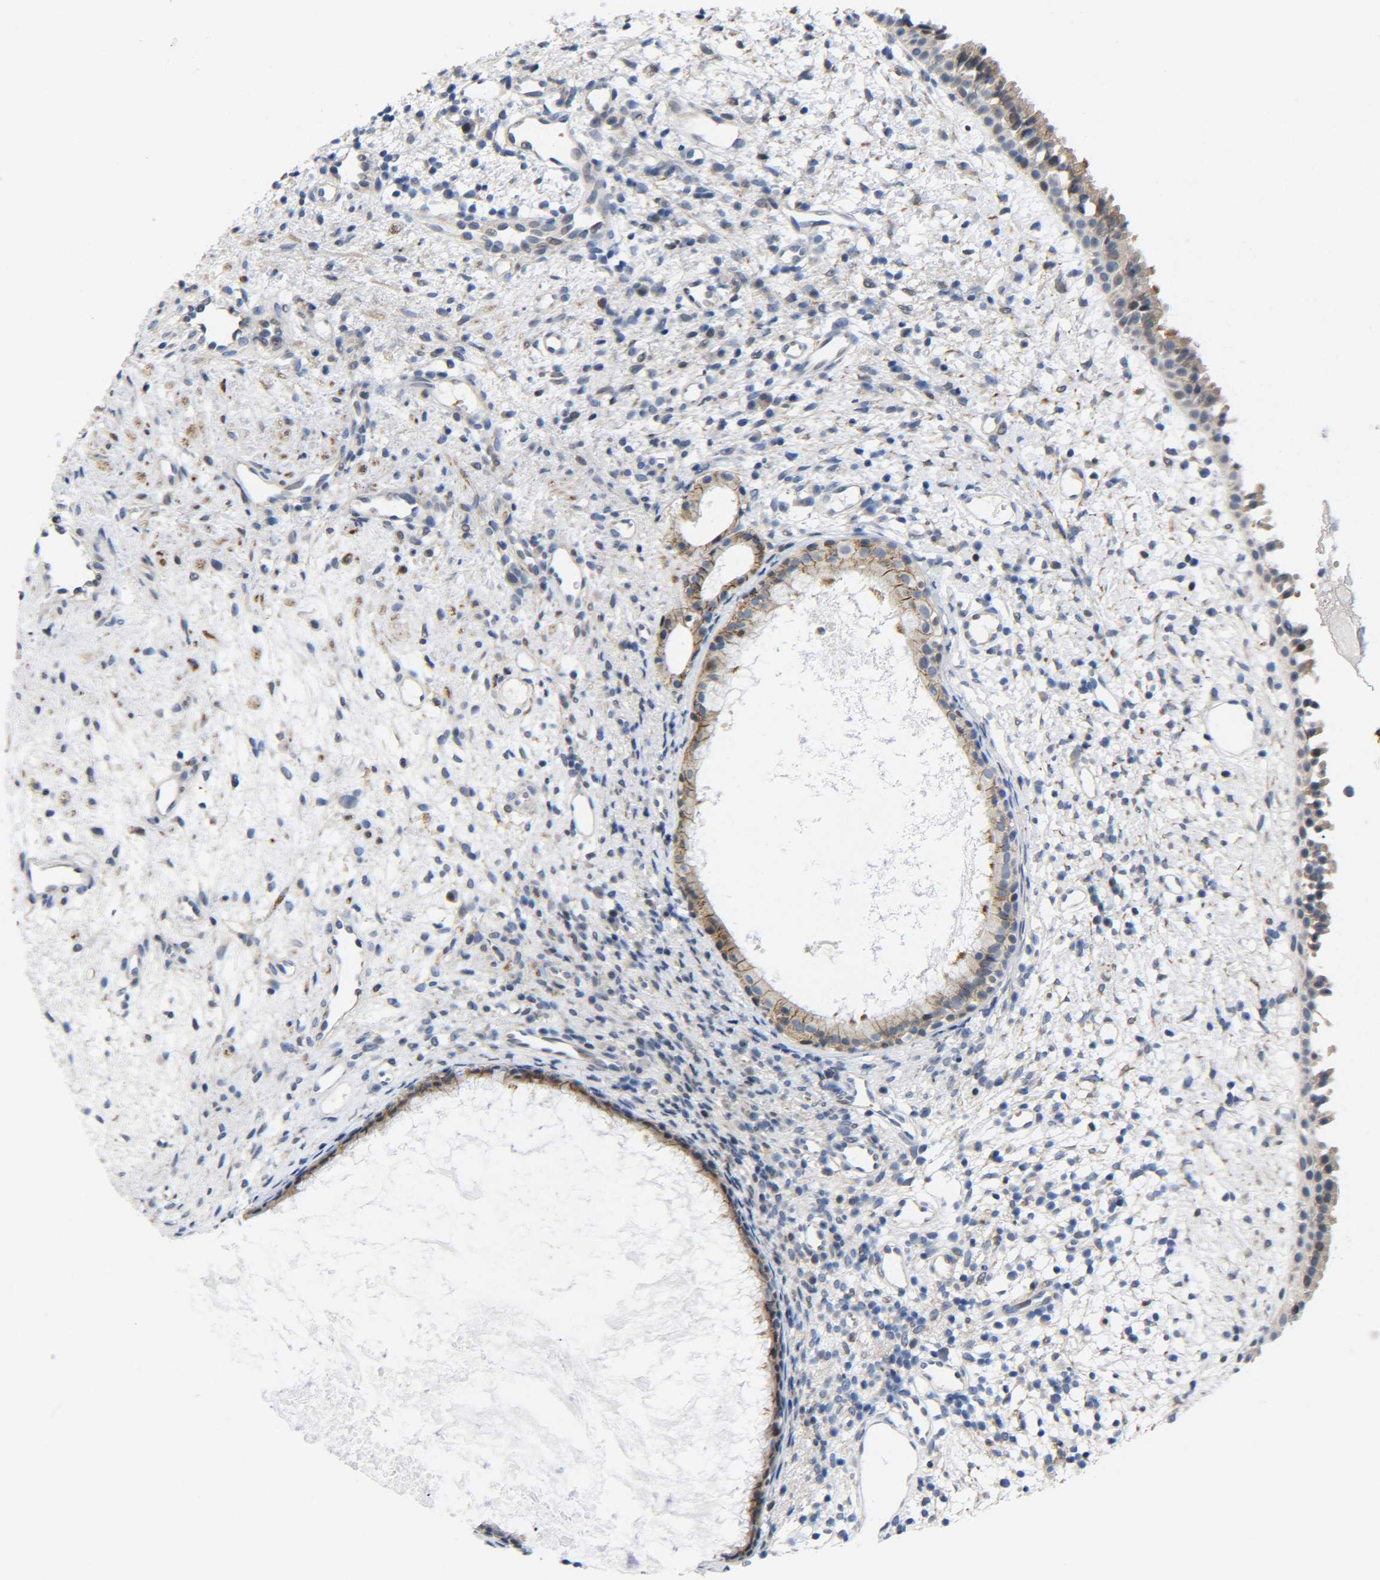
{"staining": {"intensity": "moderate", "quantity": "25%-75%", "location": "cytoplasmic/membranous"}, "tissue": "nasopharynx", "cell_type": "Respiratory epithelial cells", "image_type": "normal", "snomed": [{"axis": "morphology", "description": "Normal tissue, NOS"}, {"axis": "topography", "description": "Nasopharynx"}], "caption": "Immunohistochemistry (IHC) of unremarkable nasopharynx exhibits medium levels of moderate cytoplasmic/membranous positivity in about 25%-75% of respiratory epithelial cells.", "gene": "CMTM1", "patient": {"sex": "male", "age": 22}}